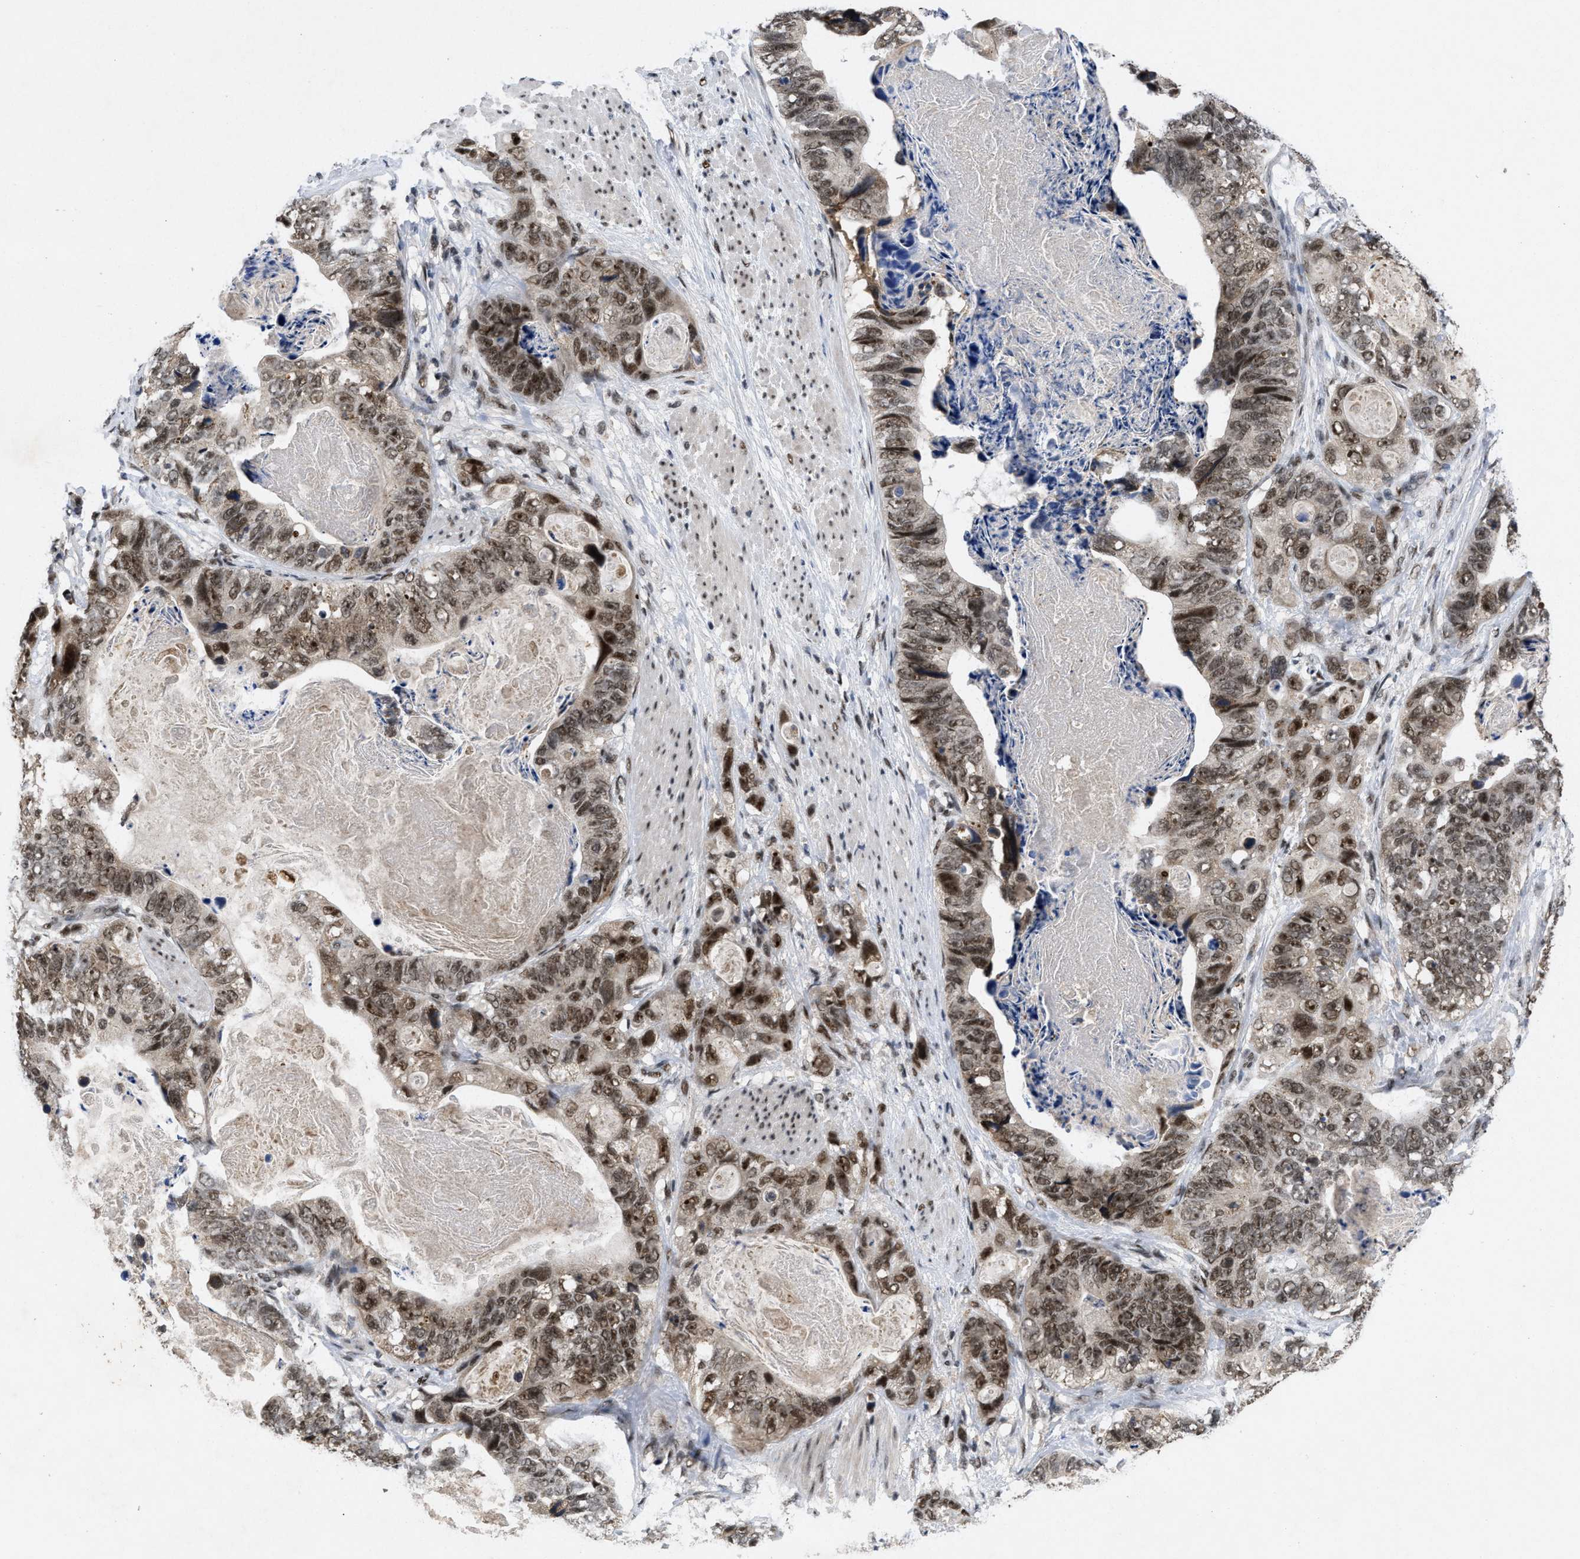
{"staining": {"intensity": "moderate", "quantity": ">75%", "location": "nuclear"}, "tissue": "stomach cancer", "cell_type": "Tumor cells", "image_type": "cancer", "snomed": [{"axis": "morphology", "description": "Adenocarcinoma, NOS"}, {"axis": "topography", "description": "Stomach"}], "caption": "Immunohistochemical staining of adenocarcinoma (stomach) shows medium levels of moderate nuclear expression in approximately >75% of tumor cells.", "gene": "ZNF346", "patient": {"sex": "female", "age": 89}}